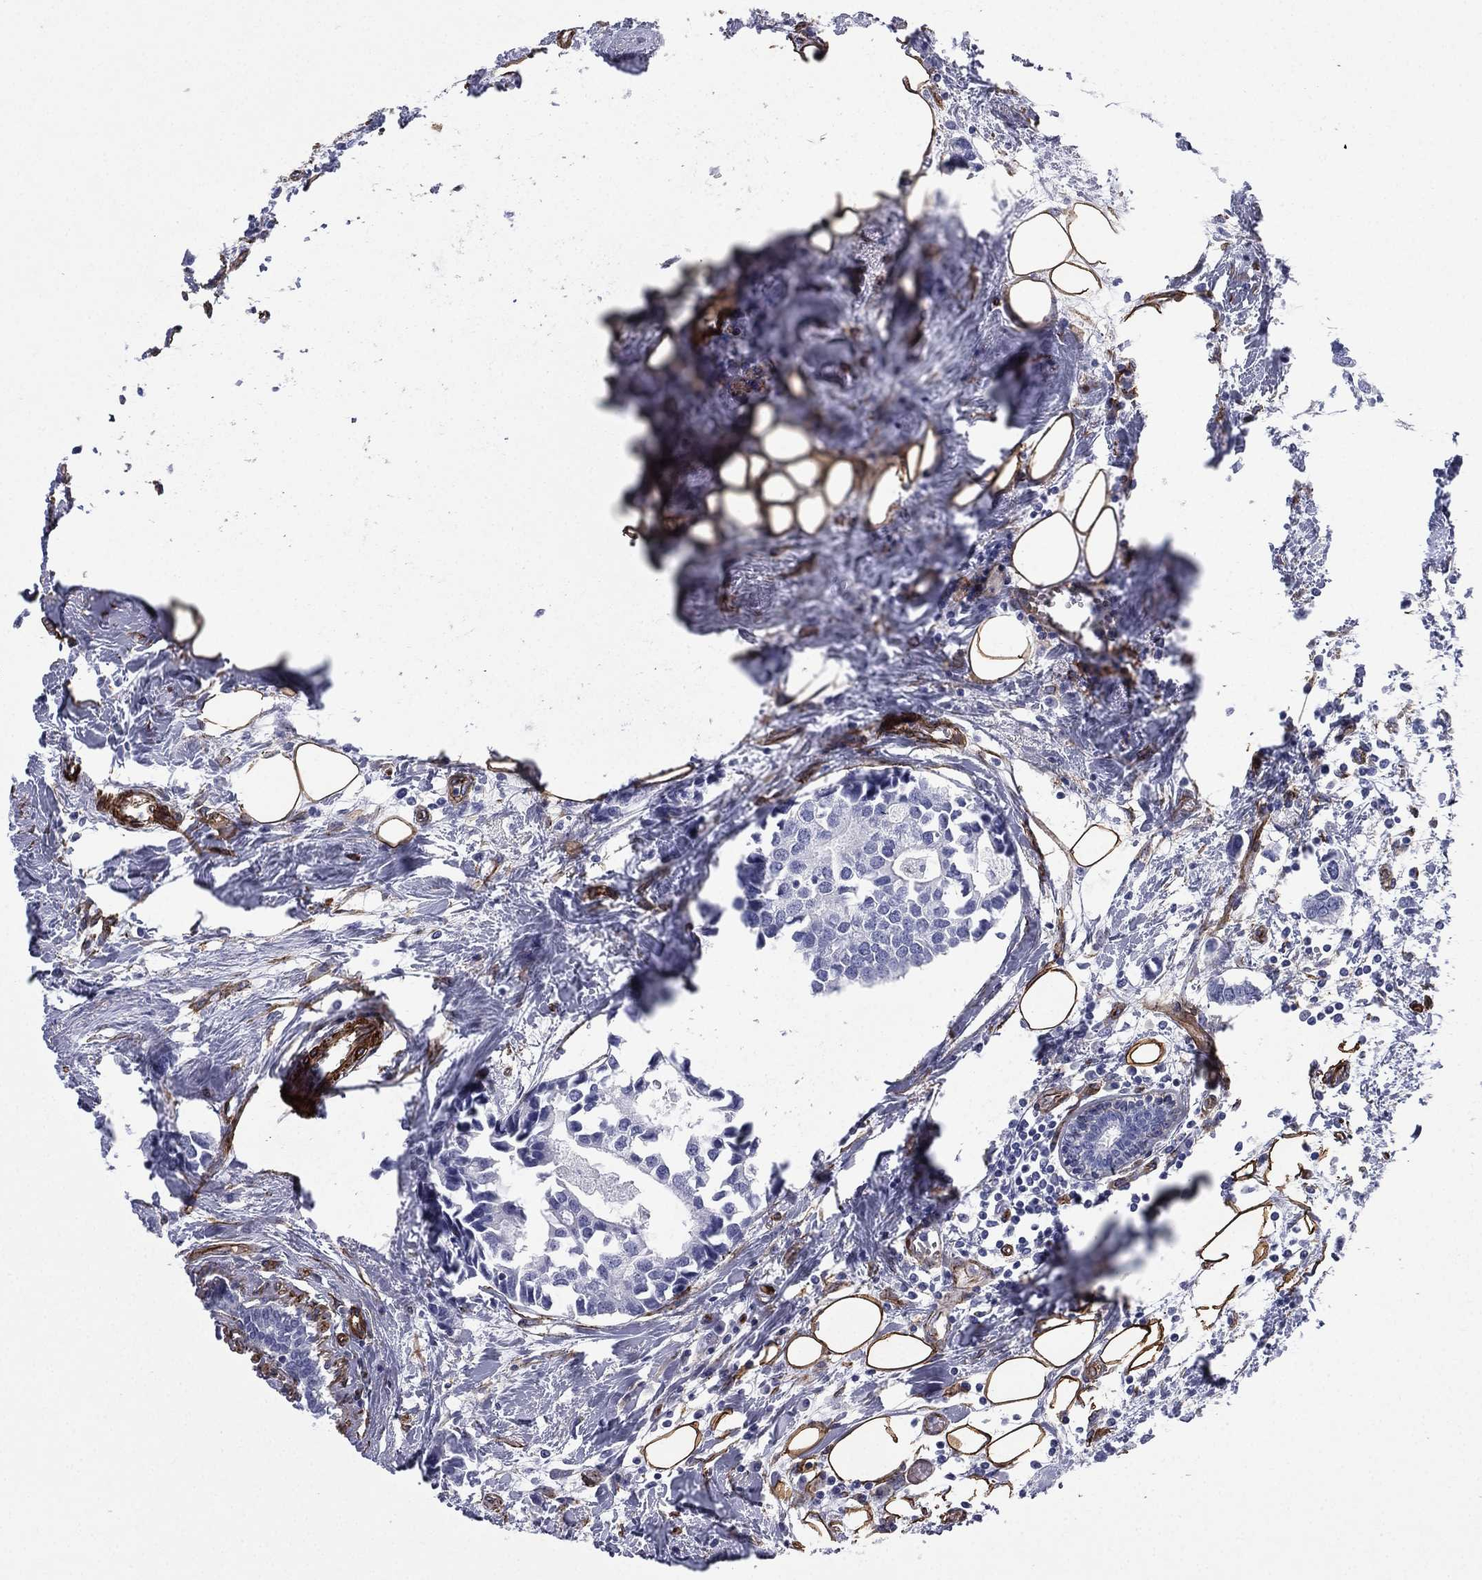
{"staining": {"intensity": "negative", "quantity": "none", "location": "none"}, "tissue": "breast cancer", "cell_type": "Tumor cells", "image_type": "cancer", "snomed": [{"axis": "morphology", "description": "Duct carcinoma"}, {"axis": "topography", "description": "Breast"}], "caption": "This is an IHC histopathology image of human breast cancer. There is no expression in tumor cells.", "gene": "CAVIN3", "patient": {"sex": "female", "age": 83}}